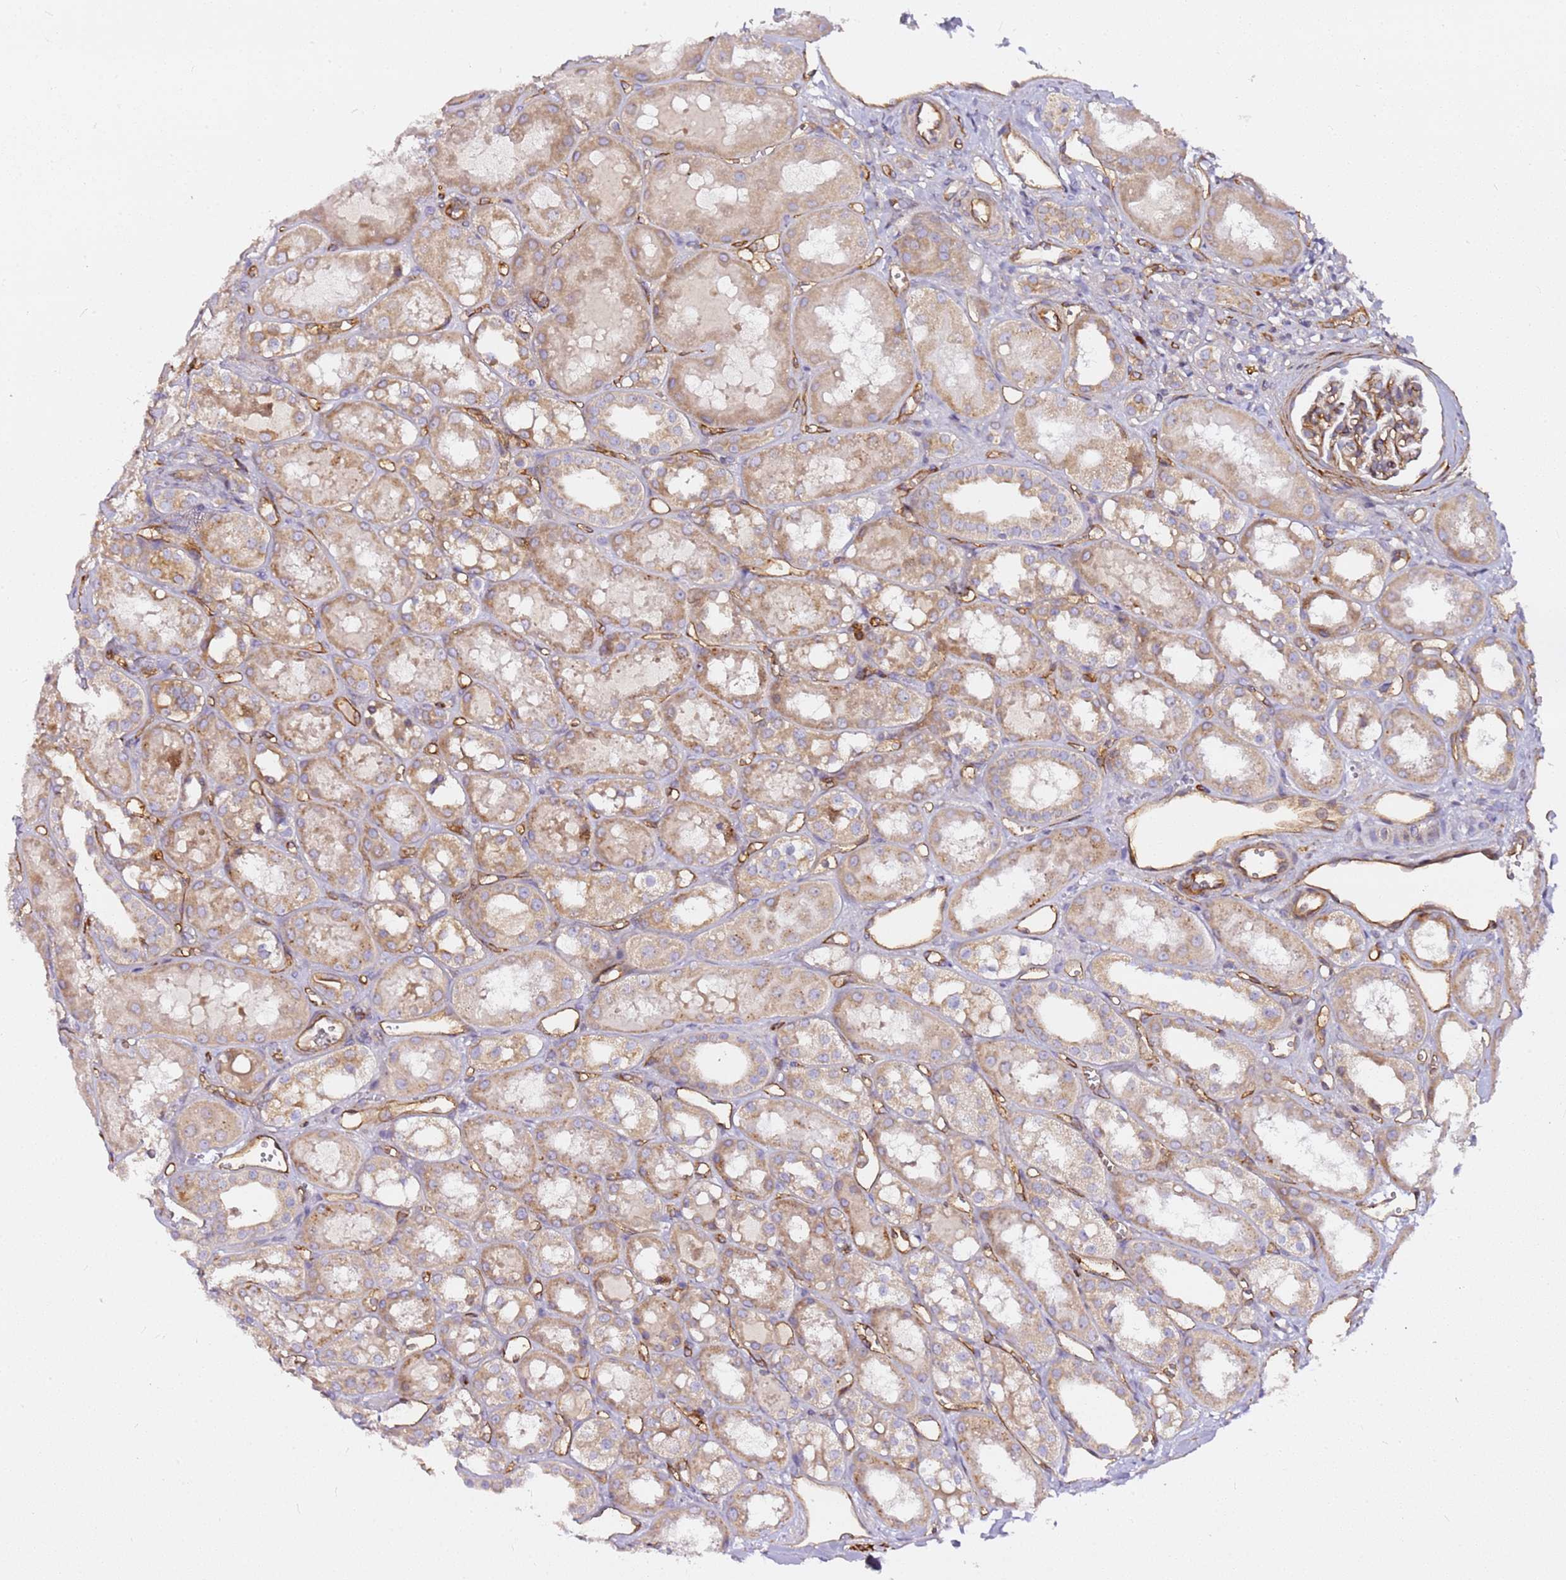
{"staining": {"intensity": "moderate", "quantity": "<25%", "location": "cytoplasmic/membranous"}, "tissue": "kidney", "cell_type": "Cells in glomeruli", "image_type": "normal", "snomed": [{"axis": "morphology", "description": "Normal tissue, NOS"}, {"axis": "topography", "description": "Kidney"}], "caption": "Protein expression by immunohistochemistry displays moderate cytoplasmic/membranous staining in approximately <25% of cells in glomeruli in normal kidney.", "gene": "KIF7", "patient": {"sex": "male", "age": 16}}